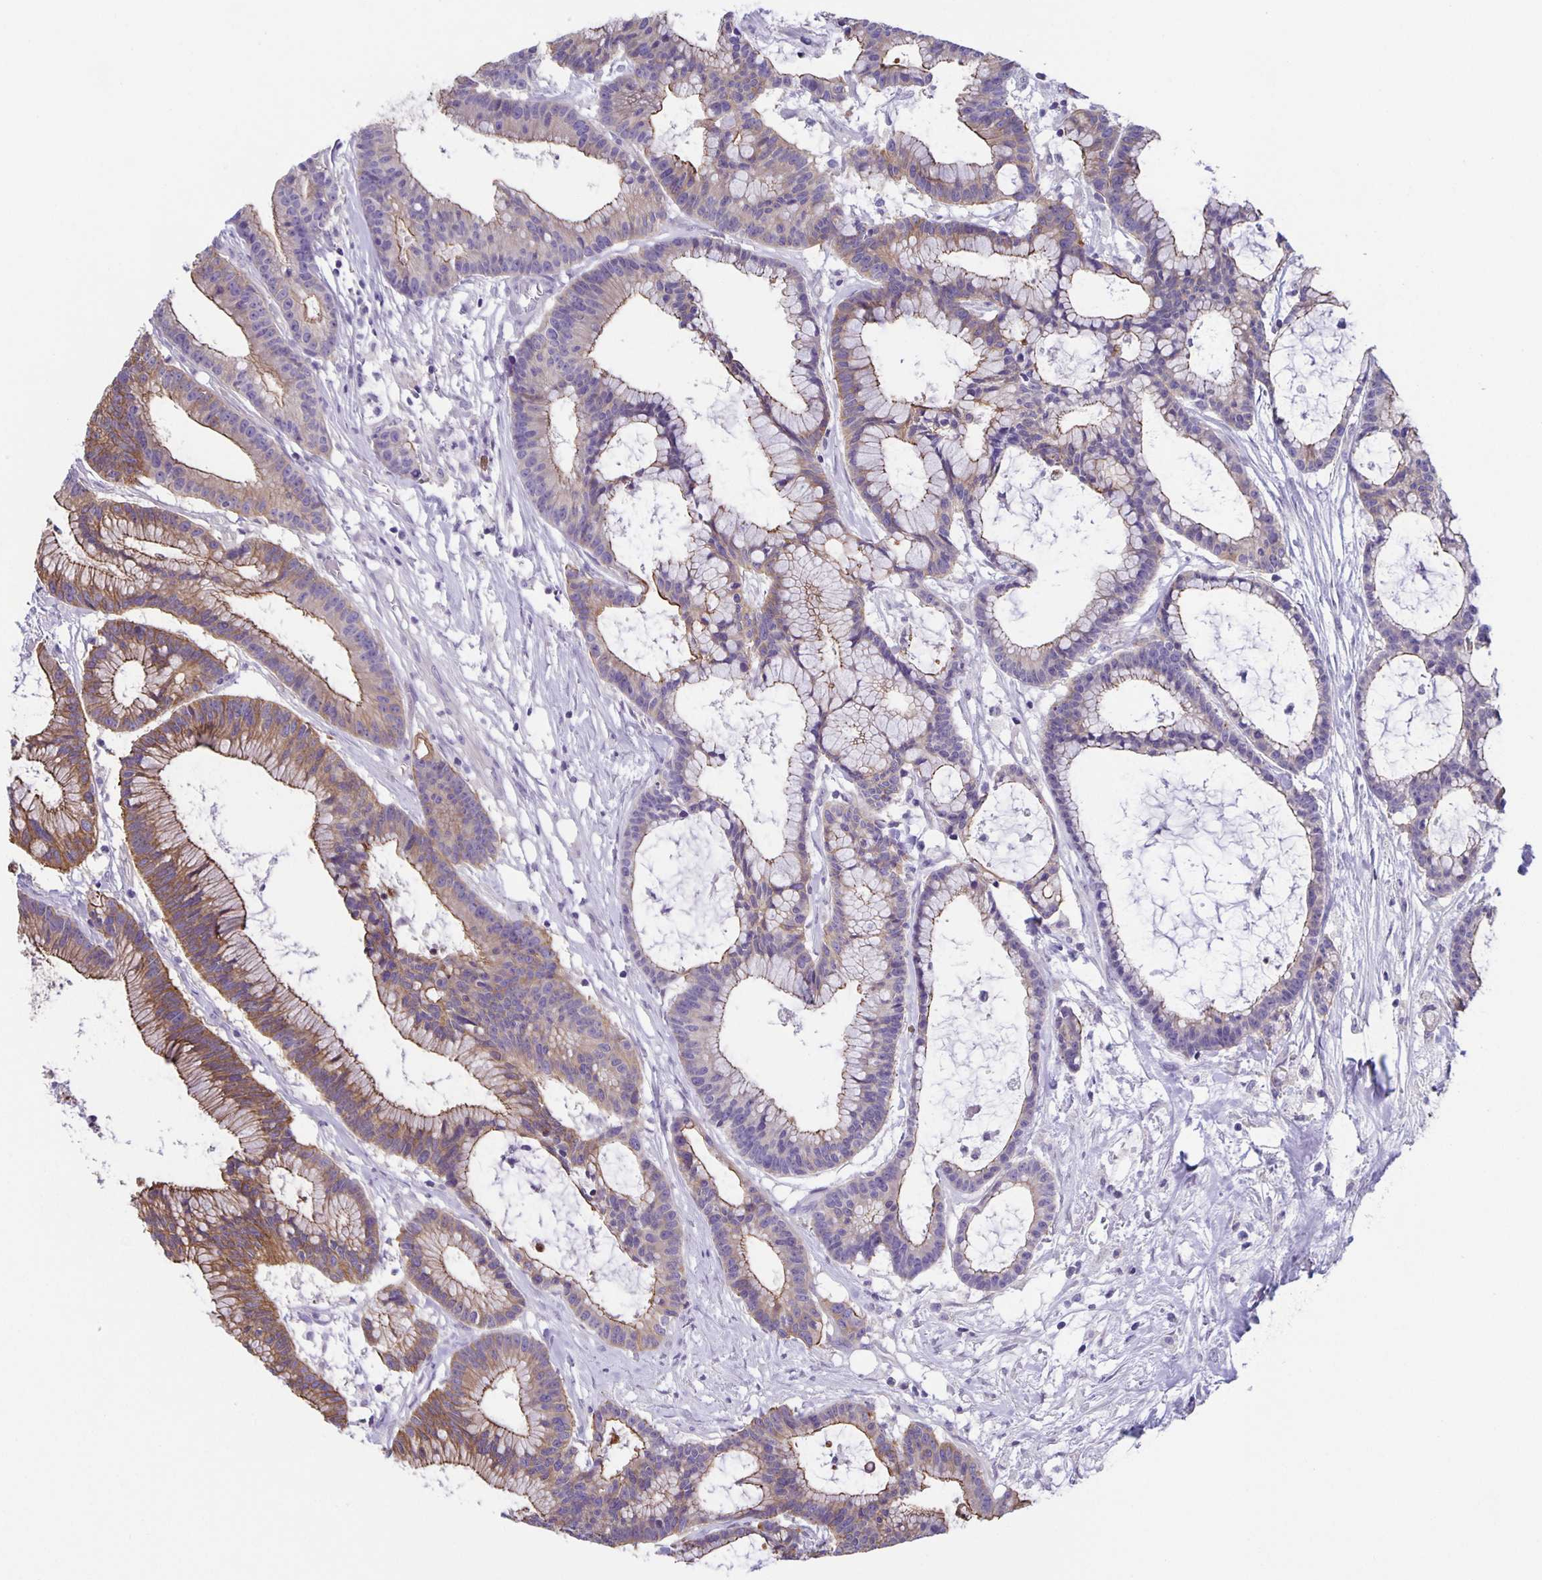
{"staining": {"intensity": "moderate", "quantity": "25%-75%", "location": "cytoplasmic/membranous"}, "tissue": "colorectal cancer", "cell_type": "Tumor cells", "image_type": "cancer", "snomed": [{"axis": "morphology", "description": "Adenocarcinoma, NOS"}, {"axis": "topography", "description": "Colon"}], "caption": "Moderate cytoplasmic/membranous protein staining is identified in about 25%-75% of tumor cells in colorectal cancer (adenocarcinoma).", "gene": "PTPN3", "patient": {"sex": "female", "age": 78}}